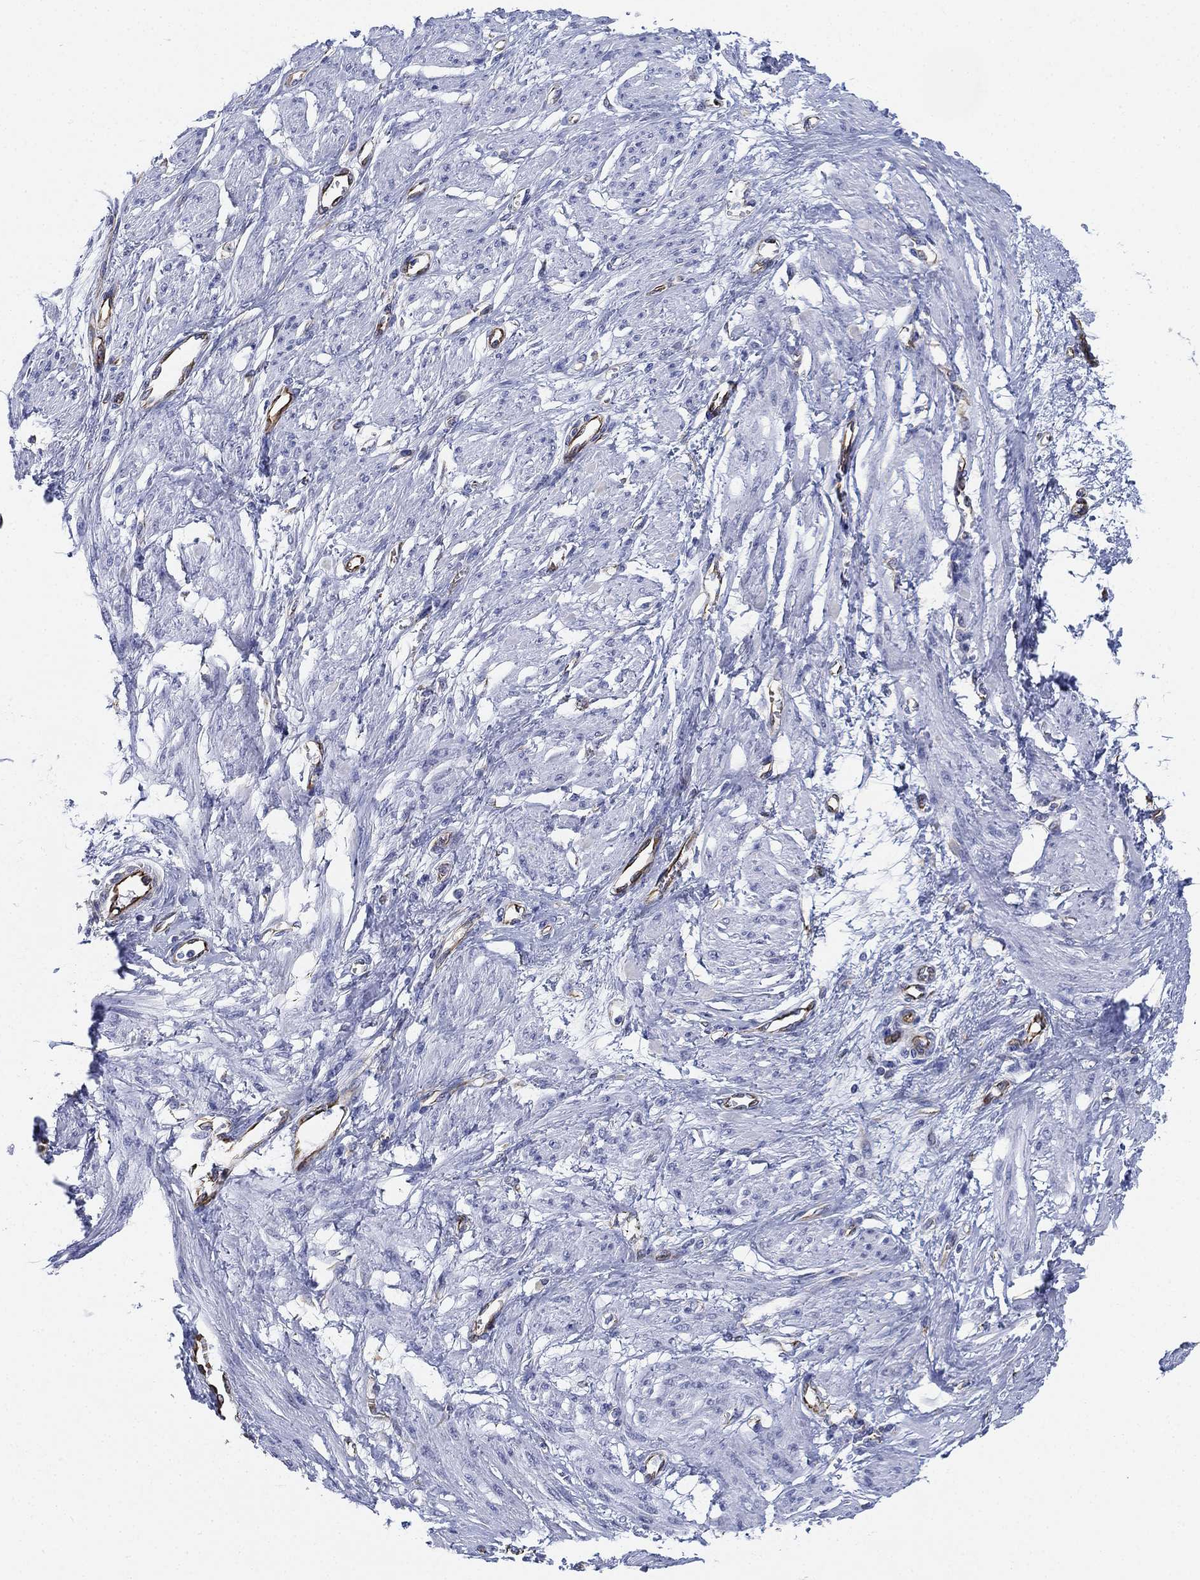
{"staining": {"intensity": "negative", "quantity": "none", "location": "none"}, "tissue": "smooth muscle", "cell_type": "Smooth muscle cells", "image_type": "normal", "snomed": [{"axis": "morphology", "description": "Normal tissue, NOS"}, {"axis": "topography", "description": "Smooth muscle"}, {"axis": "topography", "description": "Uterus"}], "caption": "A high-resolution photomicrograph shows IHC staining of benign smooth muscle, which demonstrates no significant expression in smooth muscle cells.", "gene": "PSKH2", "patient": {"sex": "female", "age": 39}}